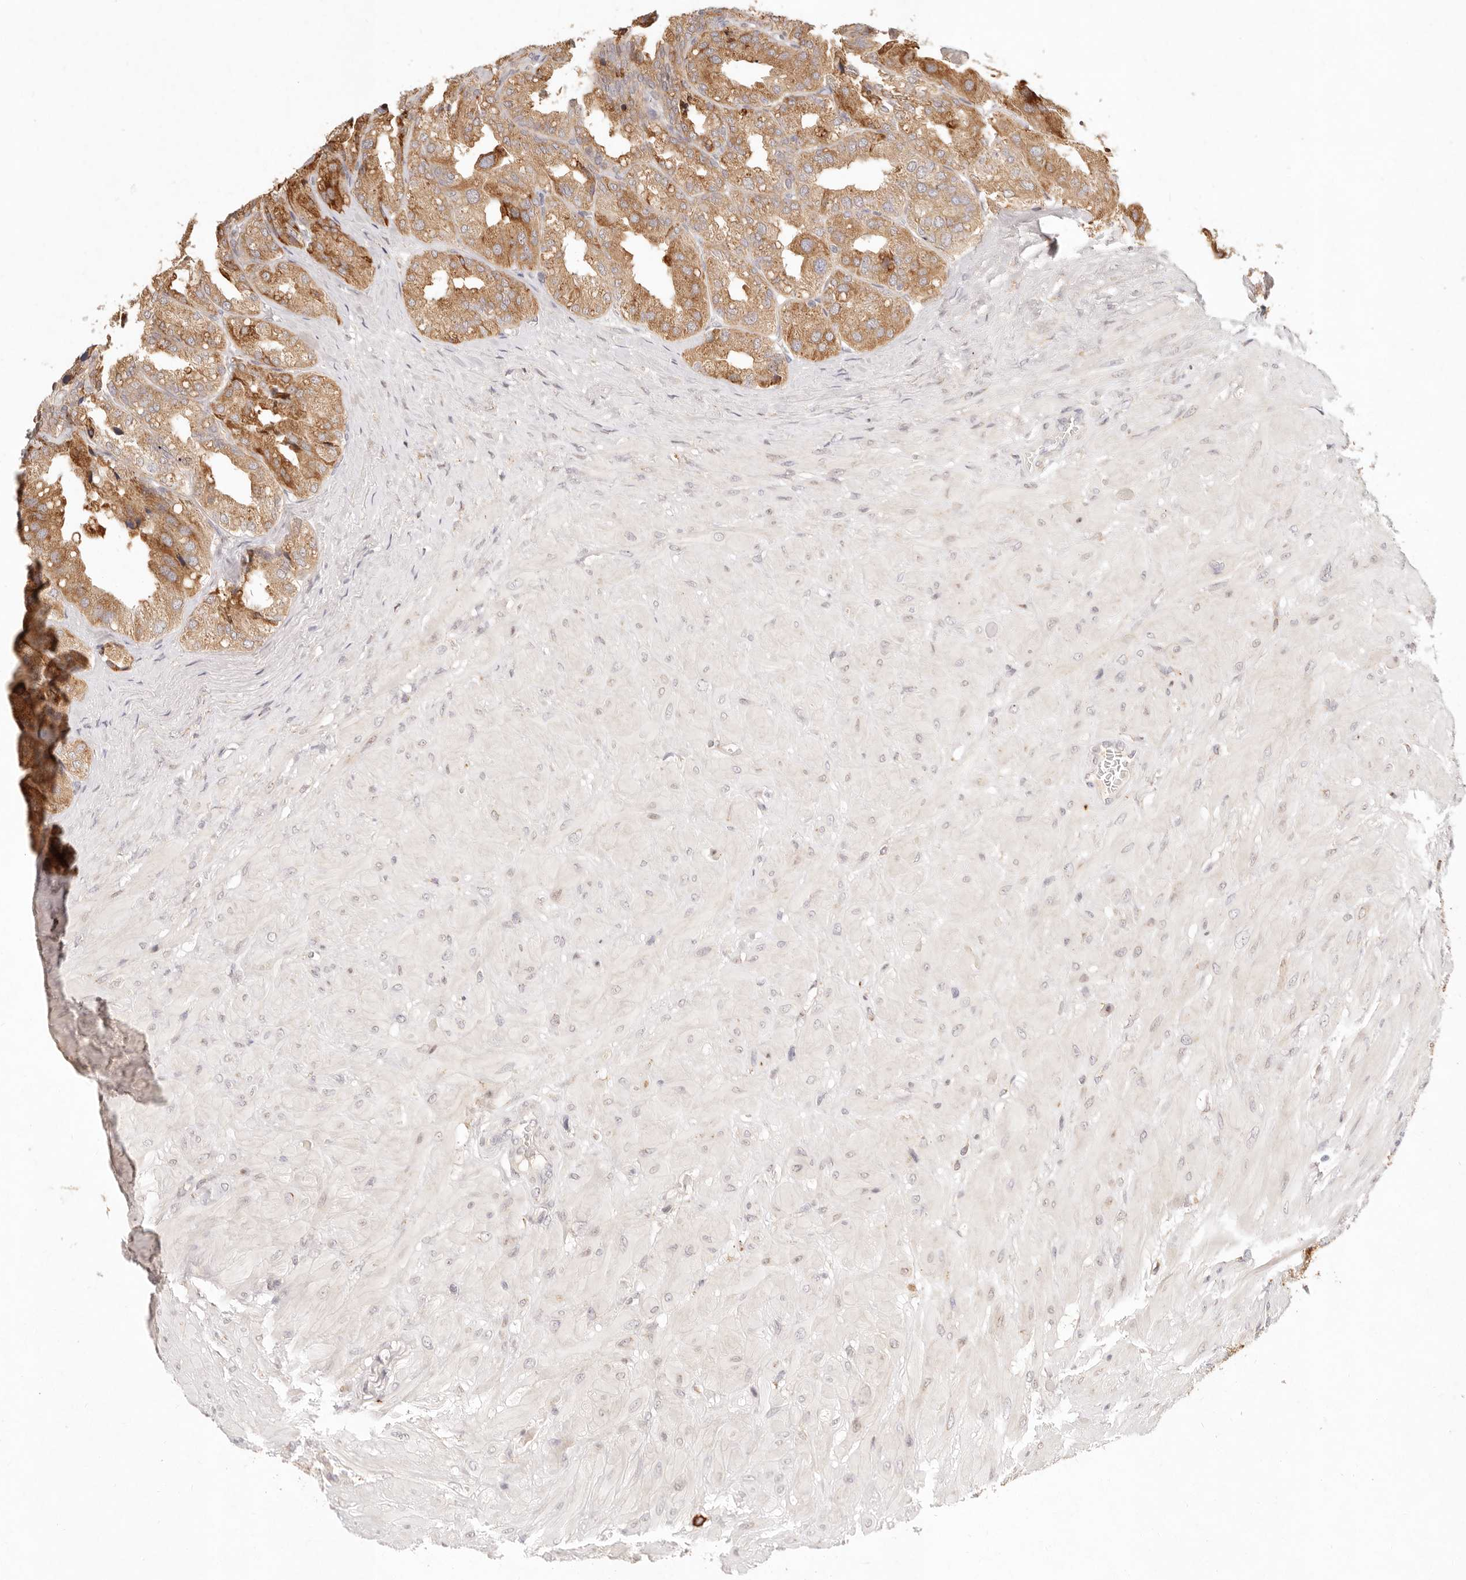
{"staining": {"intensity": "moderate", "quantity": ">75%", "location": "cytoplasmic/membranous"}, "tissue": "seminal vesicle", "cell_type": "Glandular cells", "image_type": "normal", "snomed": [{"axis": "morphology", "description": "Normal tissue, NOS"}, {"axis": "topography", "description": "Prostate"}, {"axis": "topography", "description": "Seminal veicle"}], "caption": "IHC (DAB) staining of normal human seminal vesicle reveals moderate cytoplasmic/membranous protein positivity in approximately >75% of glandular cells.", "gene": "C1orf127", "patient": {"sex": "male", "age": 51}}